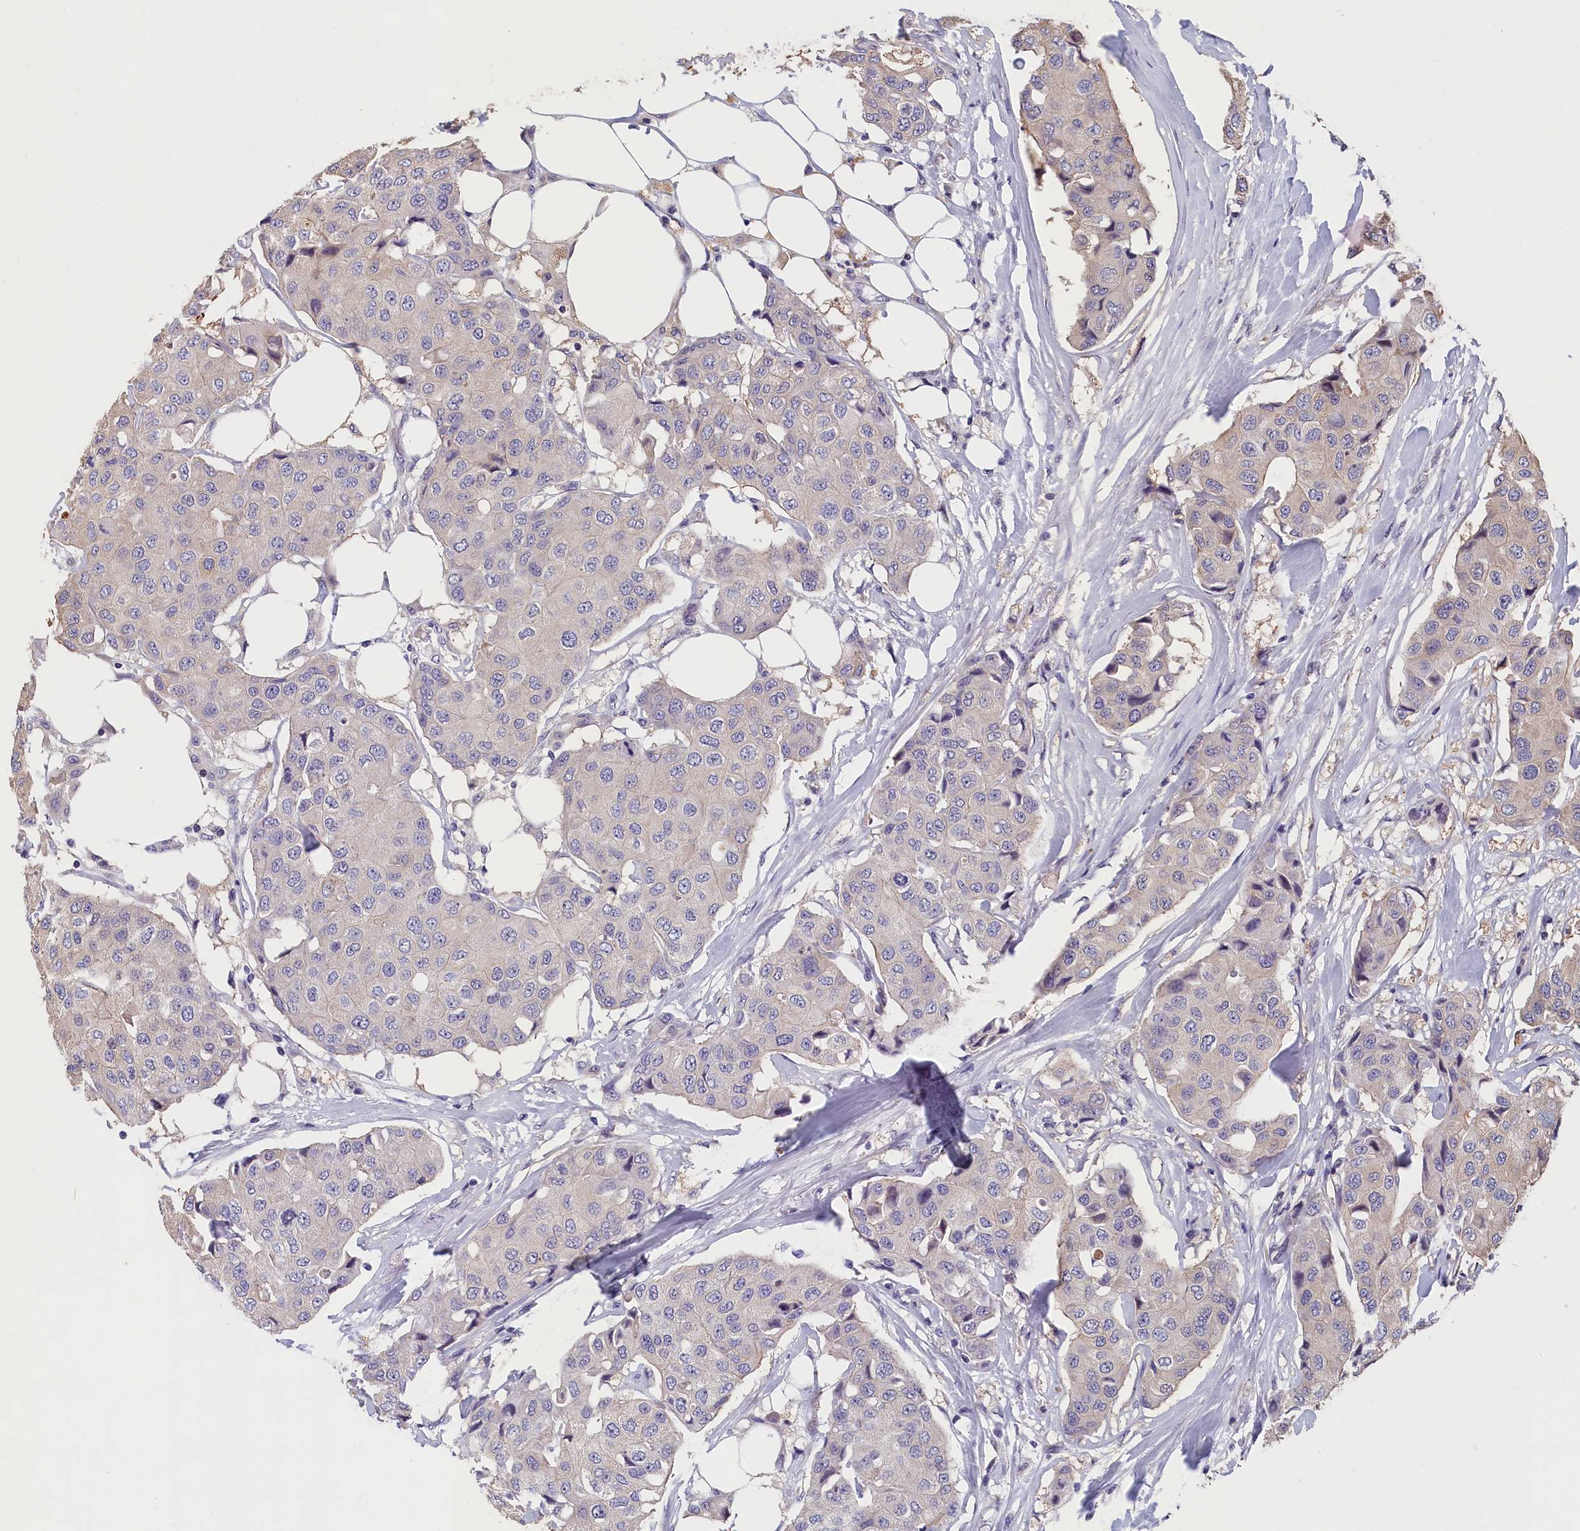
{"staining": {"intensity": "negative", "quantity": "none", "location": "none"}, "tissue": "breast cancer", "cell_type": "Tumor cells", "image_type": "cancer", "snomed": [{"axis": "morphology", "description": "Duct carcinoma"}, {"axis": "topography", "description": "Breast"}], "caption": "This is an immunohistochemistry micrograph of breast invasive ductal carcinoma. There is no positivity in tumor cells.", "gene": "TMEM116", "patient": {"sex": "female", "age": 80}}